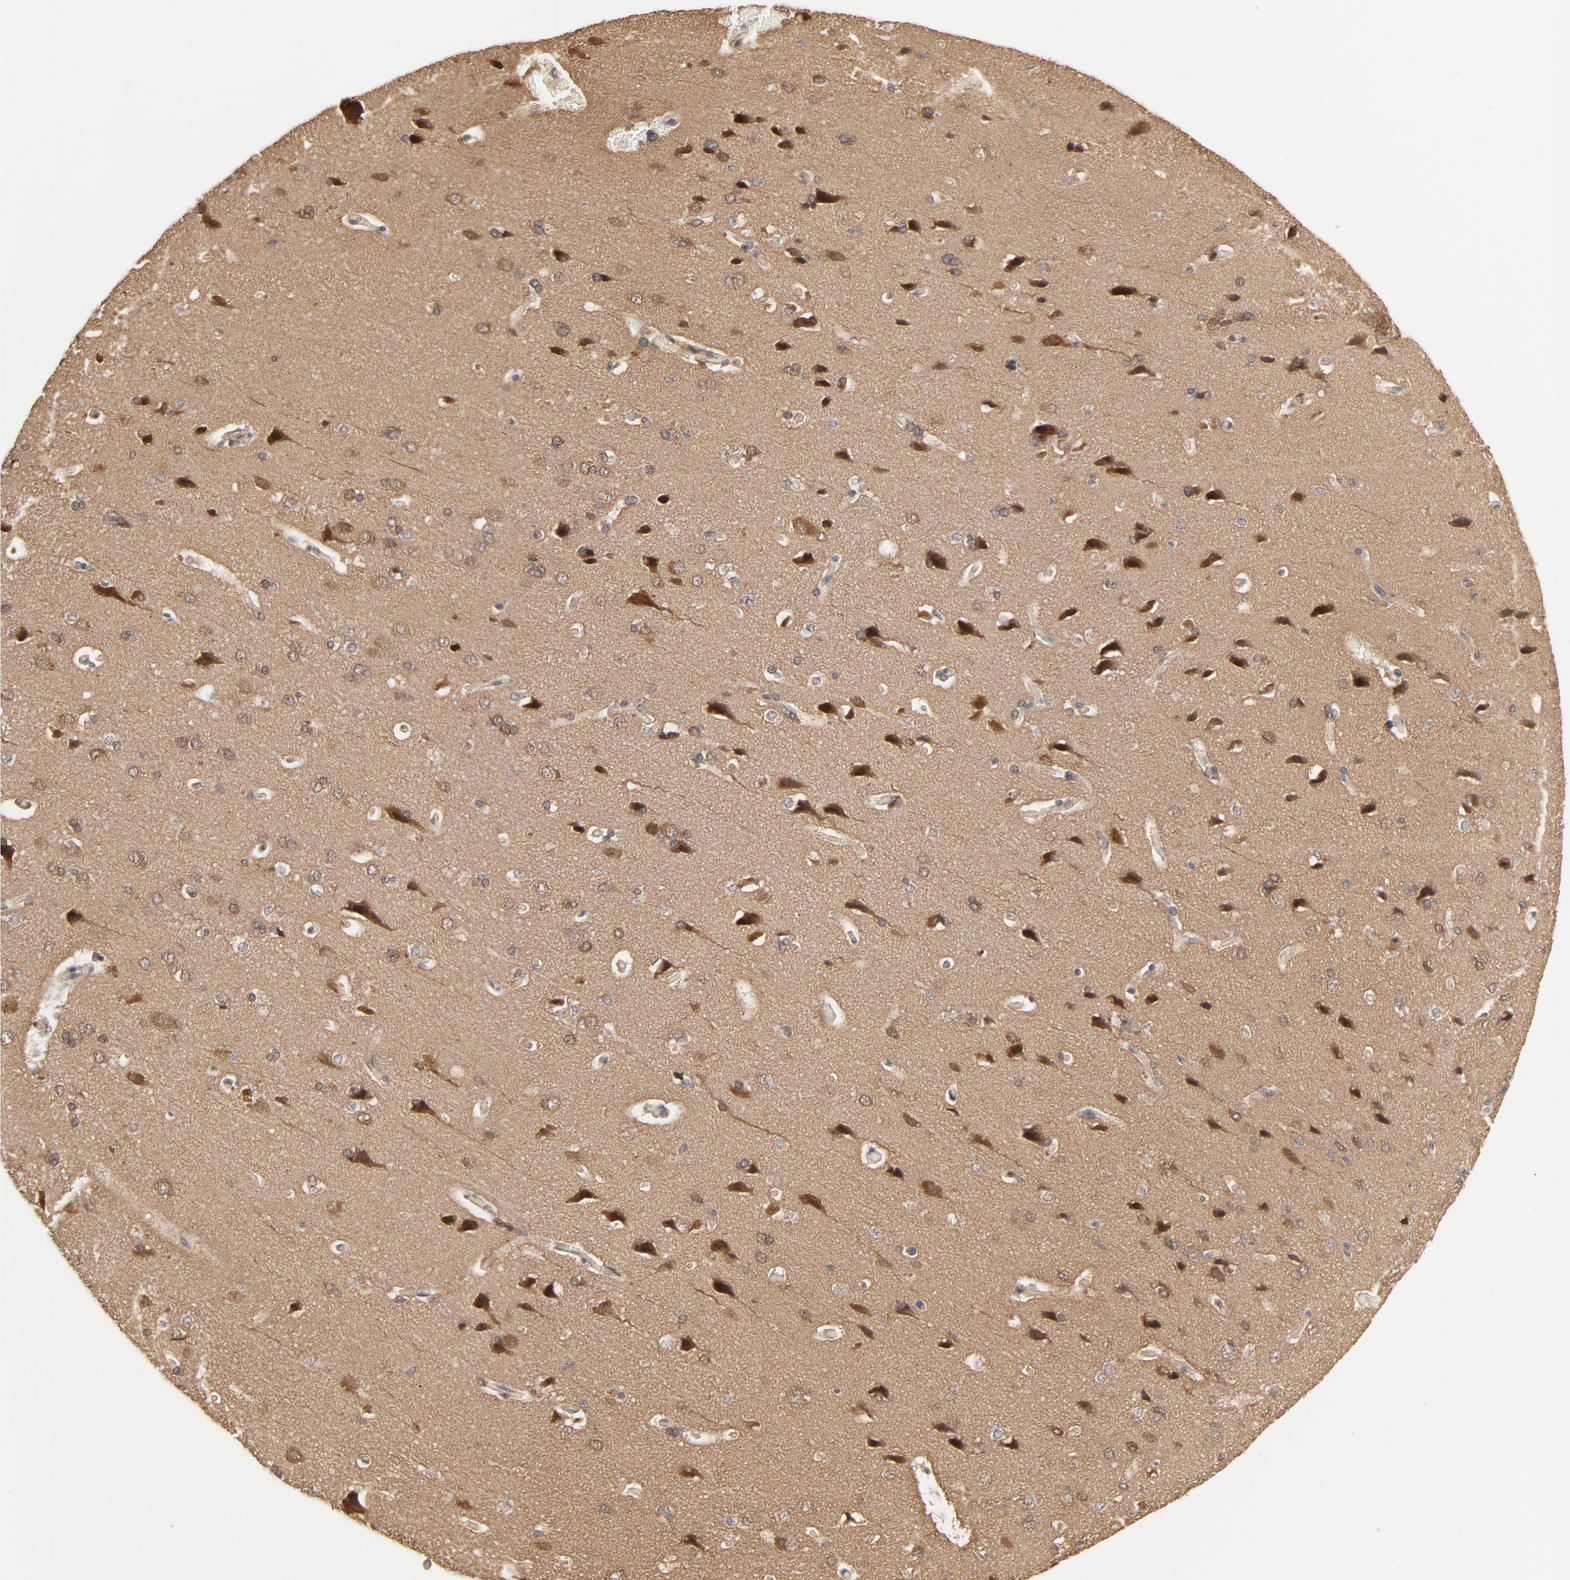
{"staining": {"intensity": "weak", "quantity": "25%-75%", "location": "cytoplasmic/membranous"}, "tissue": "cerebral cortex", "cell_type": "Endothelial cells", "image_type": "normal", "snomed": [{"axis": "morphology", "description": "Normal tissue, NOS"}, {"axis": "topography", "description": "Cerebral cortex"}], "caption": "Weak cytoplasmic/membranous expression for a protein is identified in about 25%-75% of endothelial cells of normal cerebral cortex using immunohistochemistry (IHC).", "gene": "NEDD8", "patient": {"sex": "male", "age": 62}}